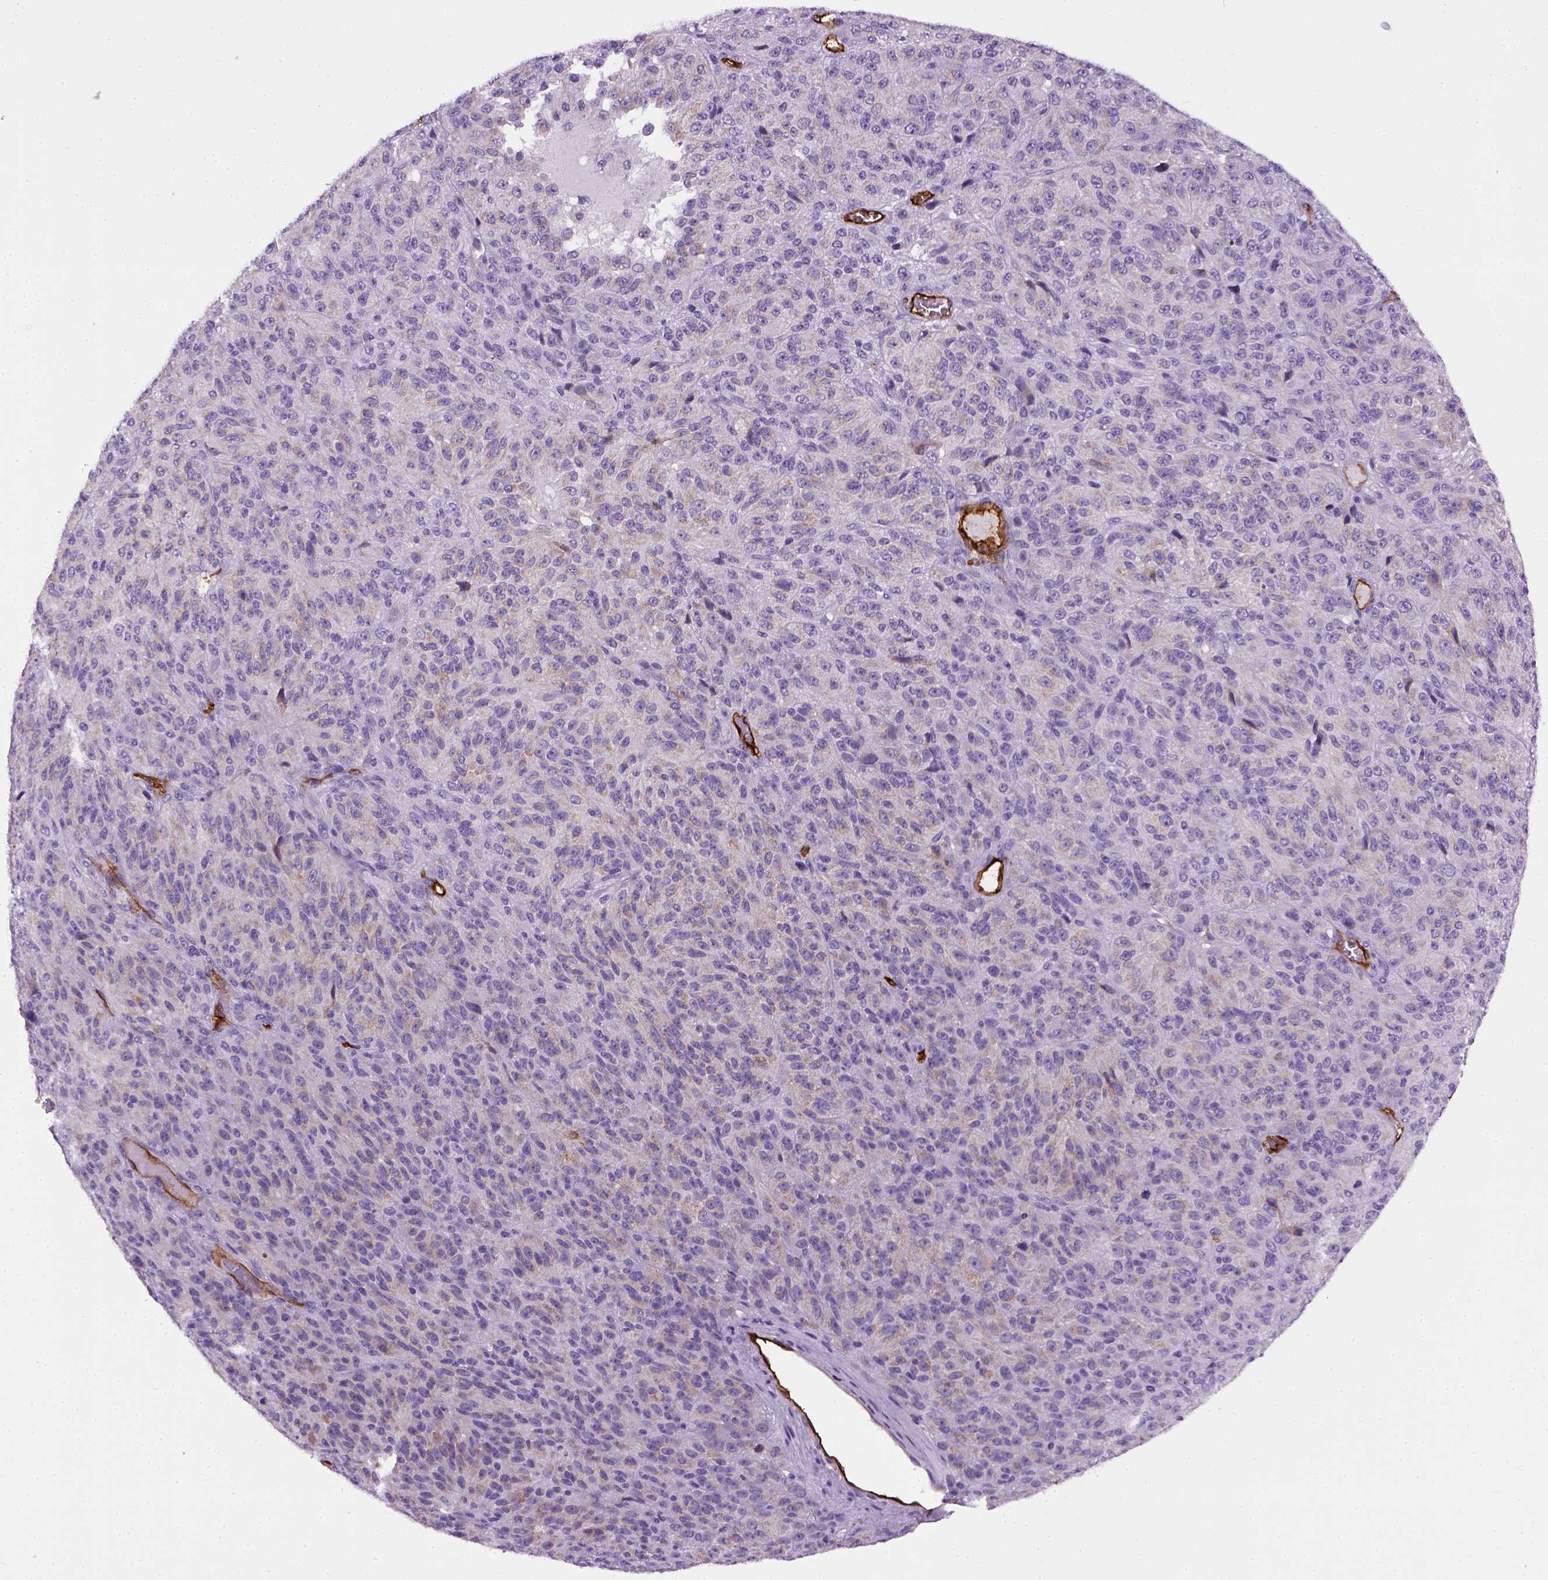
{"staining": {"intensity": "negative", "quantity": "none", "location": "none"}, "tissue": "melanoma", "cell_type": "Tumor cells", "image_type": "cancer", "snomed": [{"axis": "morphology", "description": "Malignant melanoma, Metastatic site"}, {"axis": "topography", "description": "Brain"}], "caption": "High power microscopy histopathology image of an immunohistochemistry (IHC) micrograph of malignant melanoma (metastatic site), revealing no significant expression in tumor cells. Nuclei are stained in blue.", "gene": "ENG", "patient": {"sex": "female", "age": 56}}